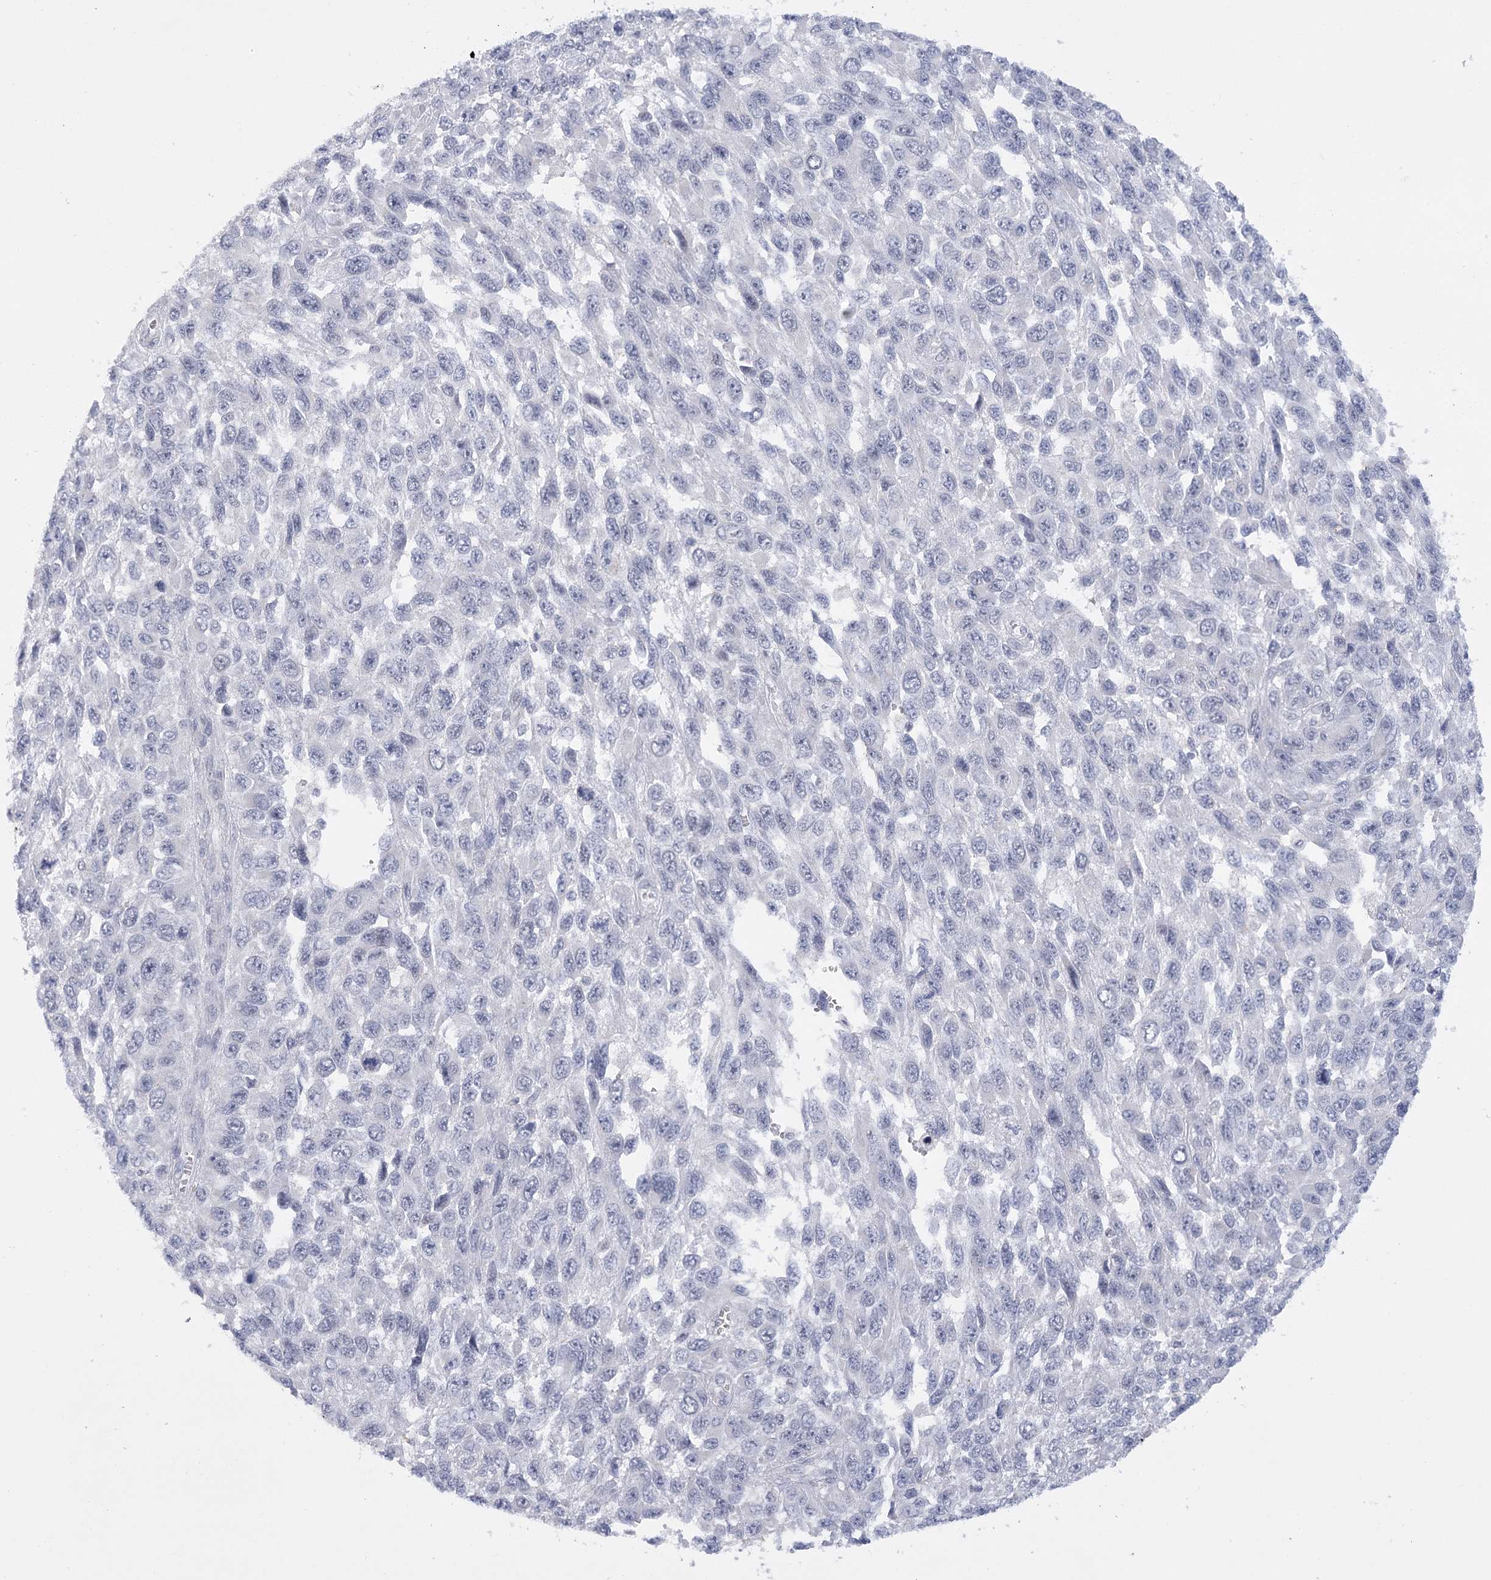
{"staining": {"intensity": "negative", "quantity": "none", "location": "none"}, "tissue": "melanoma", "cell_type": "Tumor cells", "image_type": "cancer", "snomed": [{"axis": "morphology", "description": "Malignant melanoma, NOS"}, {"axis": "topography", "description": "Skin"}], "caption": "Immunohistochemistry (IHC) of malignant melanoma shows no positivity in tumor cells. Nuclei are stained in blue.", "gene": "FAM76B", "patient": {"sex": "female", "age": 96}}